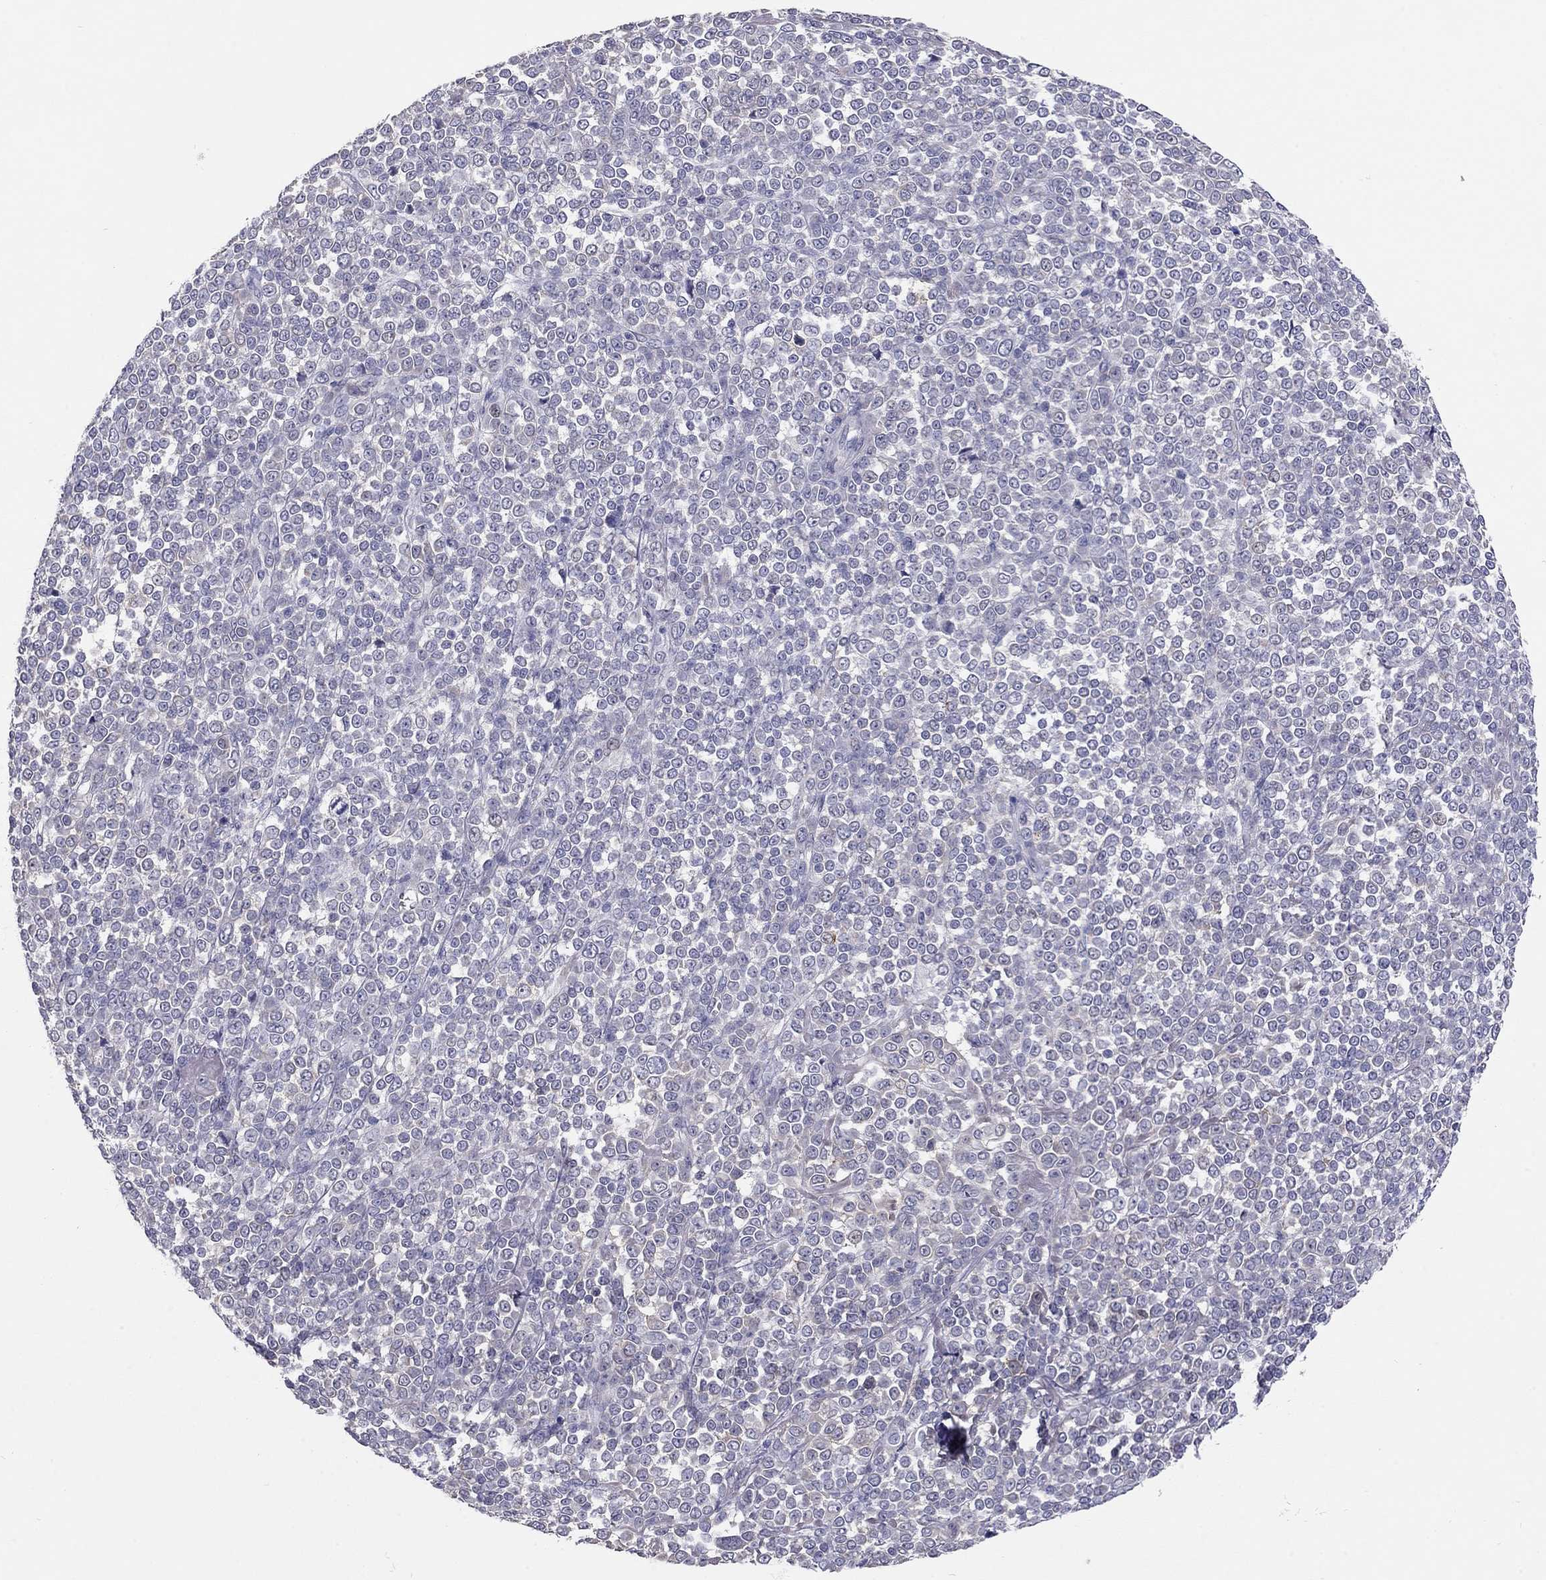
{"staining": {"intensity": "negative", "quantity": "none", "location": "none"}, "tissue": "melanoma", "cell_type": "Tumor cells", "image_type": "cancer", "snomed": [{"axis": "morphology", "description": "Malignant melanoma, NOS"}, {"axis": "topography", "description": "Skin"}], "caption": "Human malignant melanoma stained for a protein using immunohistochemistry (IHC) exhibits no staining in tumor cells.", "gene": "SCARB1", "patient": {"sex": "female", "age": 95}}